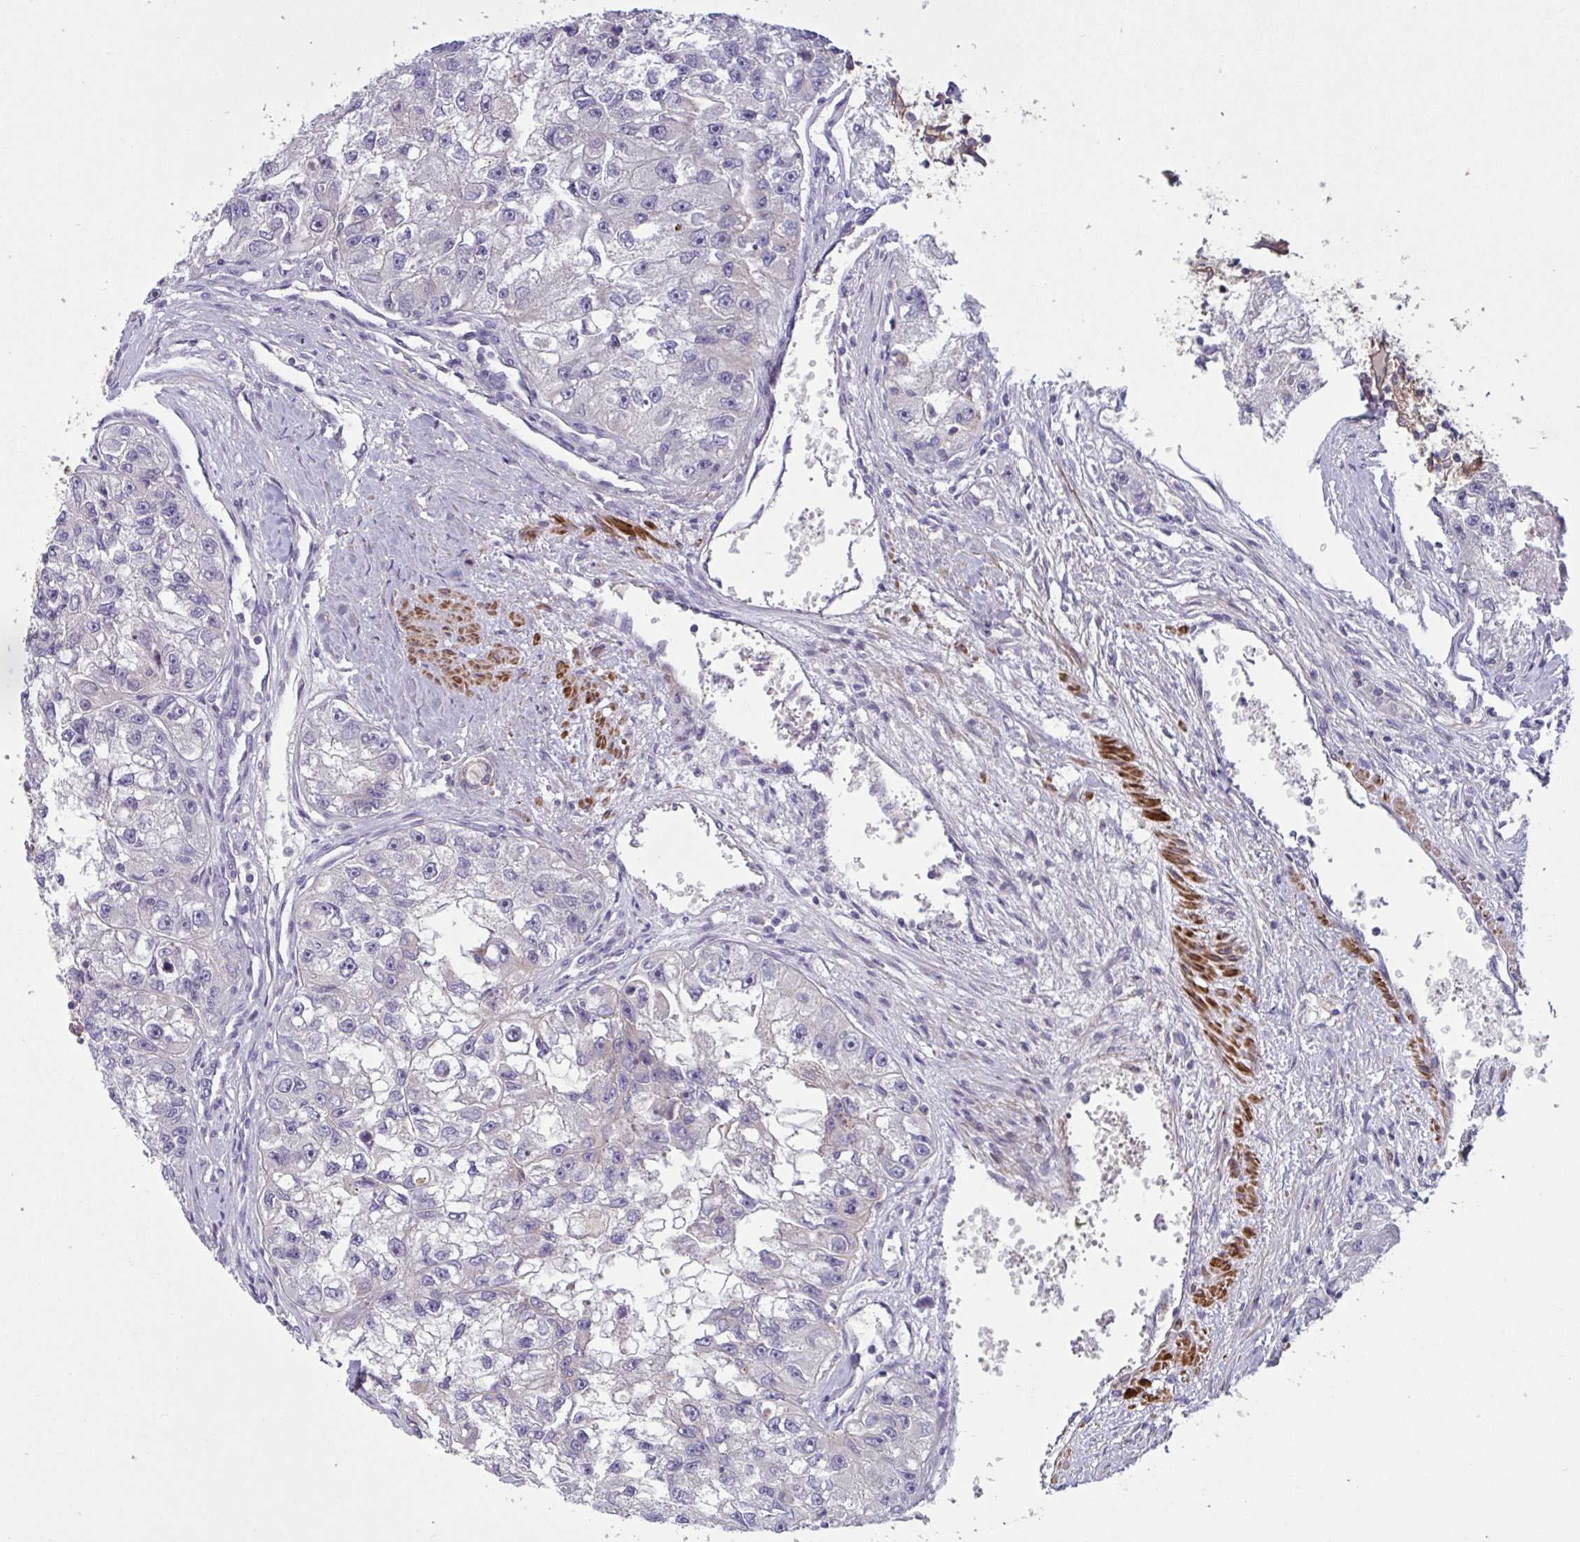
{"staining": {"intensity": "negative", "quantity": "none", "location": "none"}, "tissue": "renal cancer", "cell_type": "Tumor cells", "image_type": "cancer", "snomed": [{"axis": "morphology", "description": "Adenocarcinoma, NOS"}, {"axis": "topography", "description": "Kidney"}], "caption": "This is an IHC histopathology image of human renal cancer. There is no expression in tumor cells.", "gene": "TANK", "patient": {"sex": "male", "age": 63}}